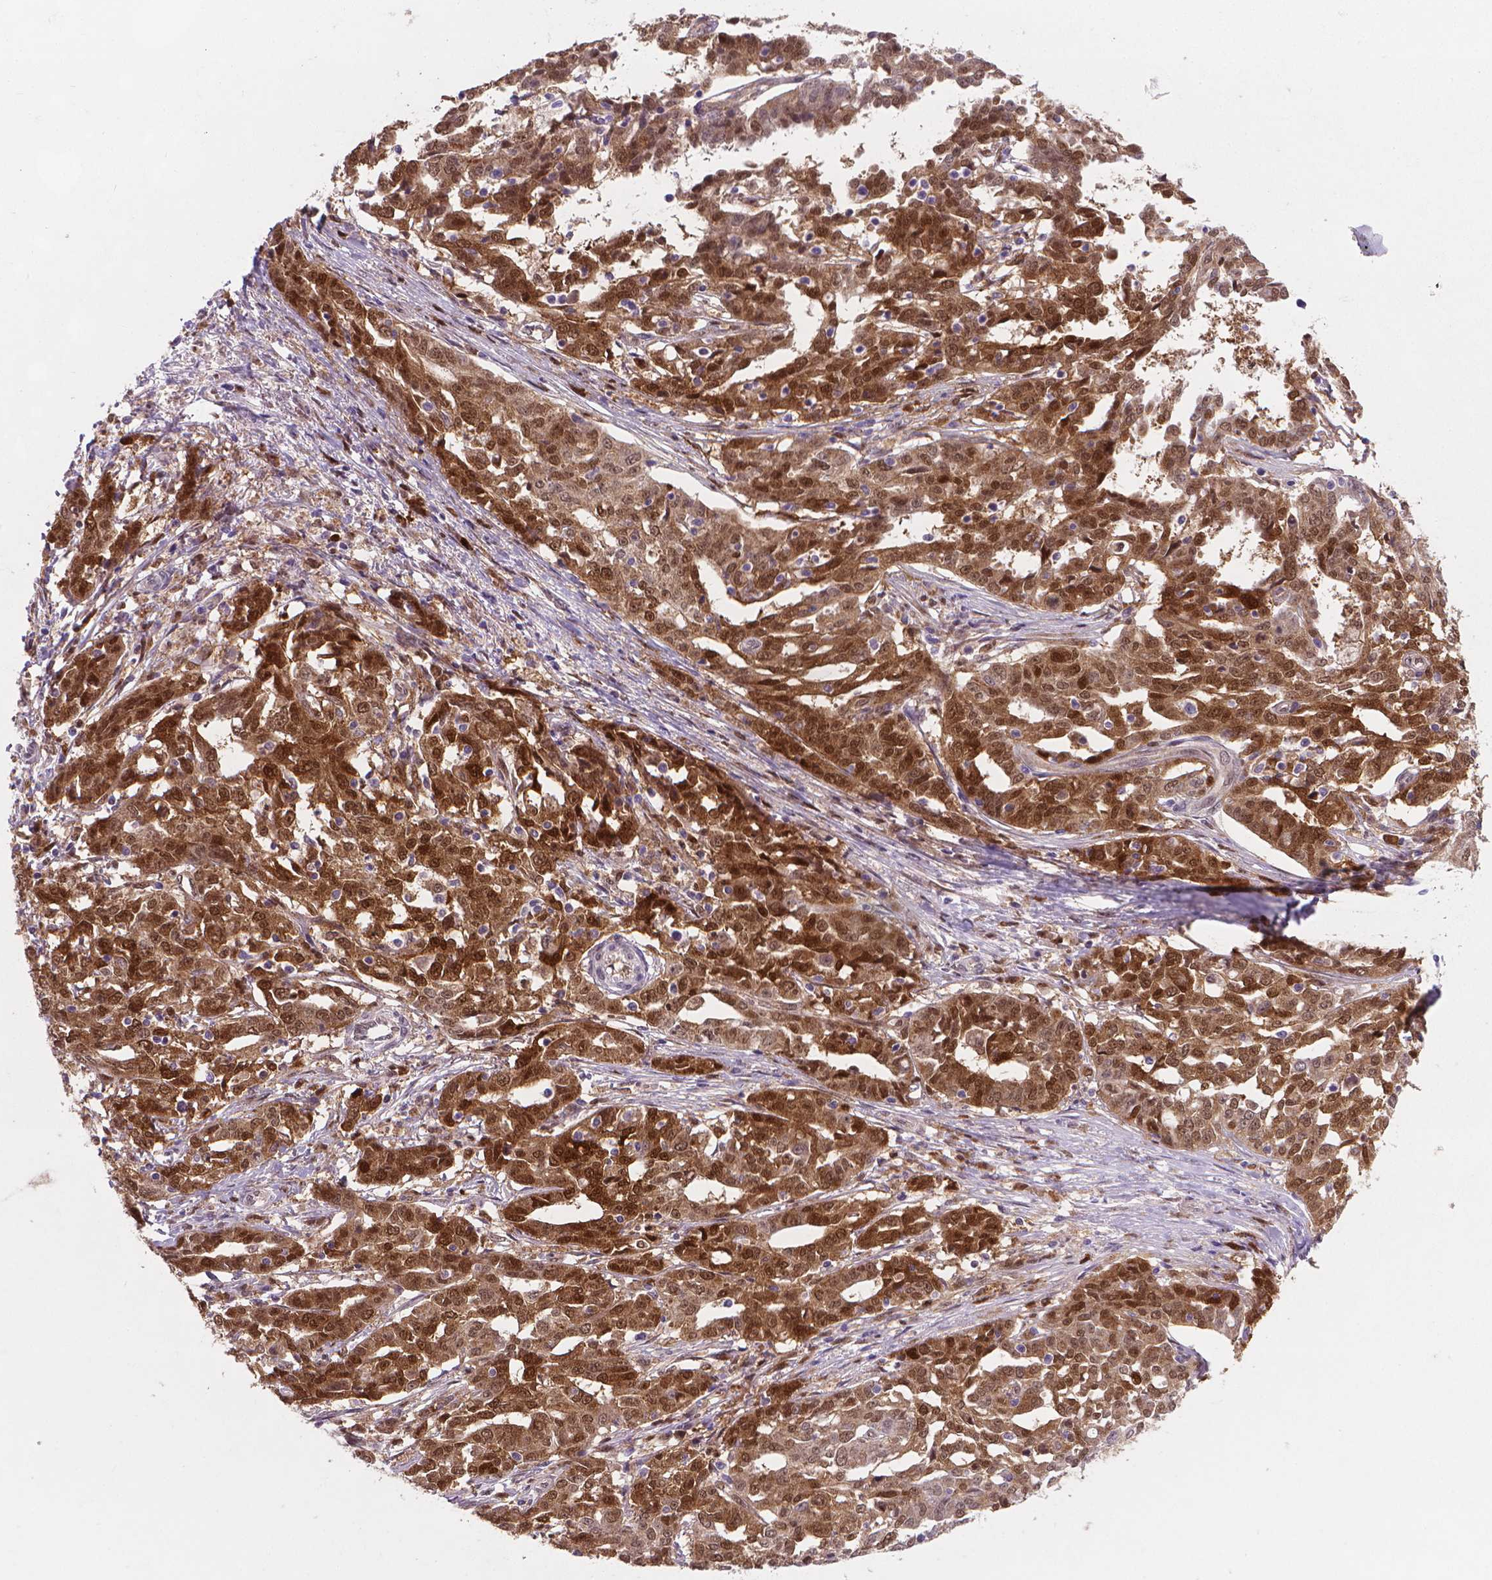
{"staining": {"intensity": "strong", "quantity": ">75%", "location": "cytoplasmic/membranous,nuclear"}, "tissue": "ovarian cancer", "cell_type": "Tumor cells", "image_type": "cancer", "snomed": [{"axis": "morphology", "description": "Cystadenocarcinoma, serous, NOS"}, {"axis": "topography", "description": "Ovary"}], "caption": "DAB (3,3'-diaminobenzidine) immunohistochemical staining of human ovarian cancer (serous cystadenocarcinoma) reveals strong cytoplasmic/membranous and nuclear protein staining in about >75% of tumor cells.", "gene": "TNFAIP2", "patient": {"sex": "female", "age": 67}}